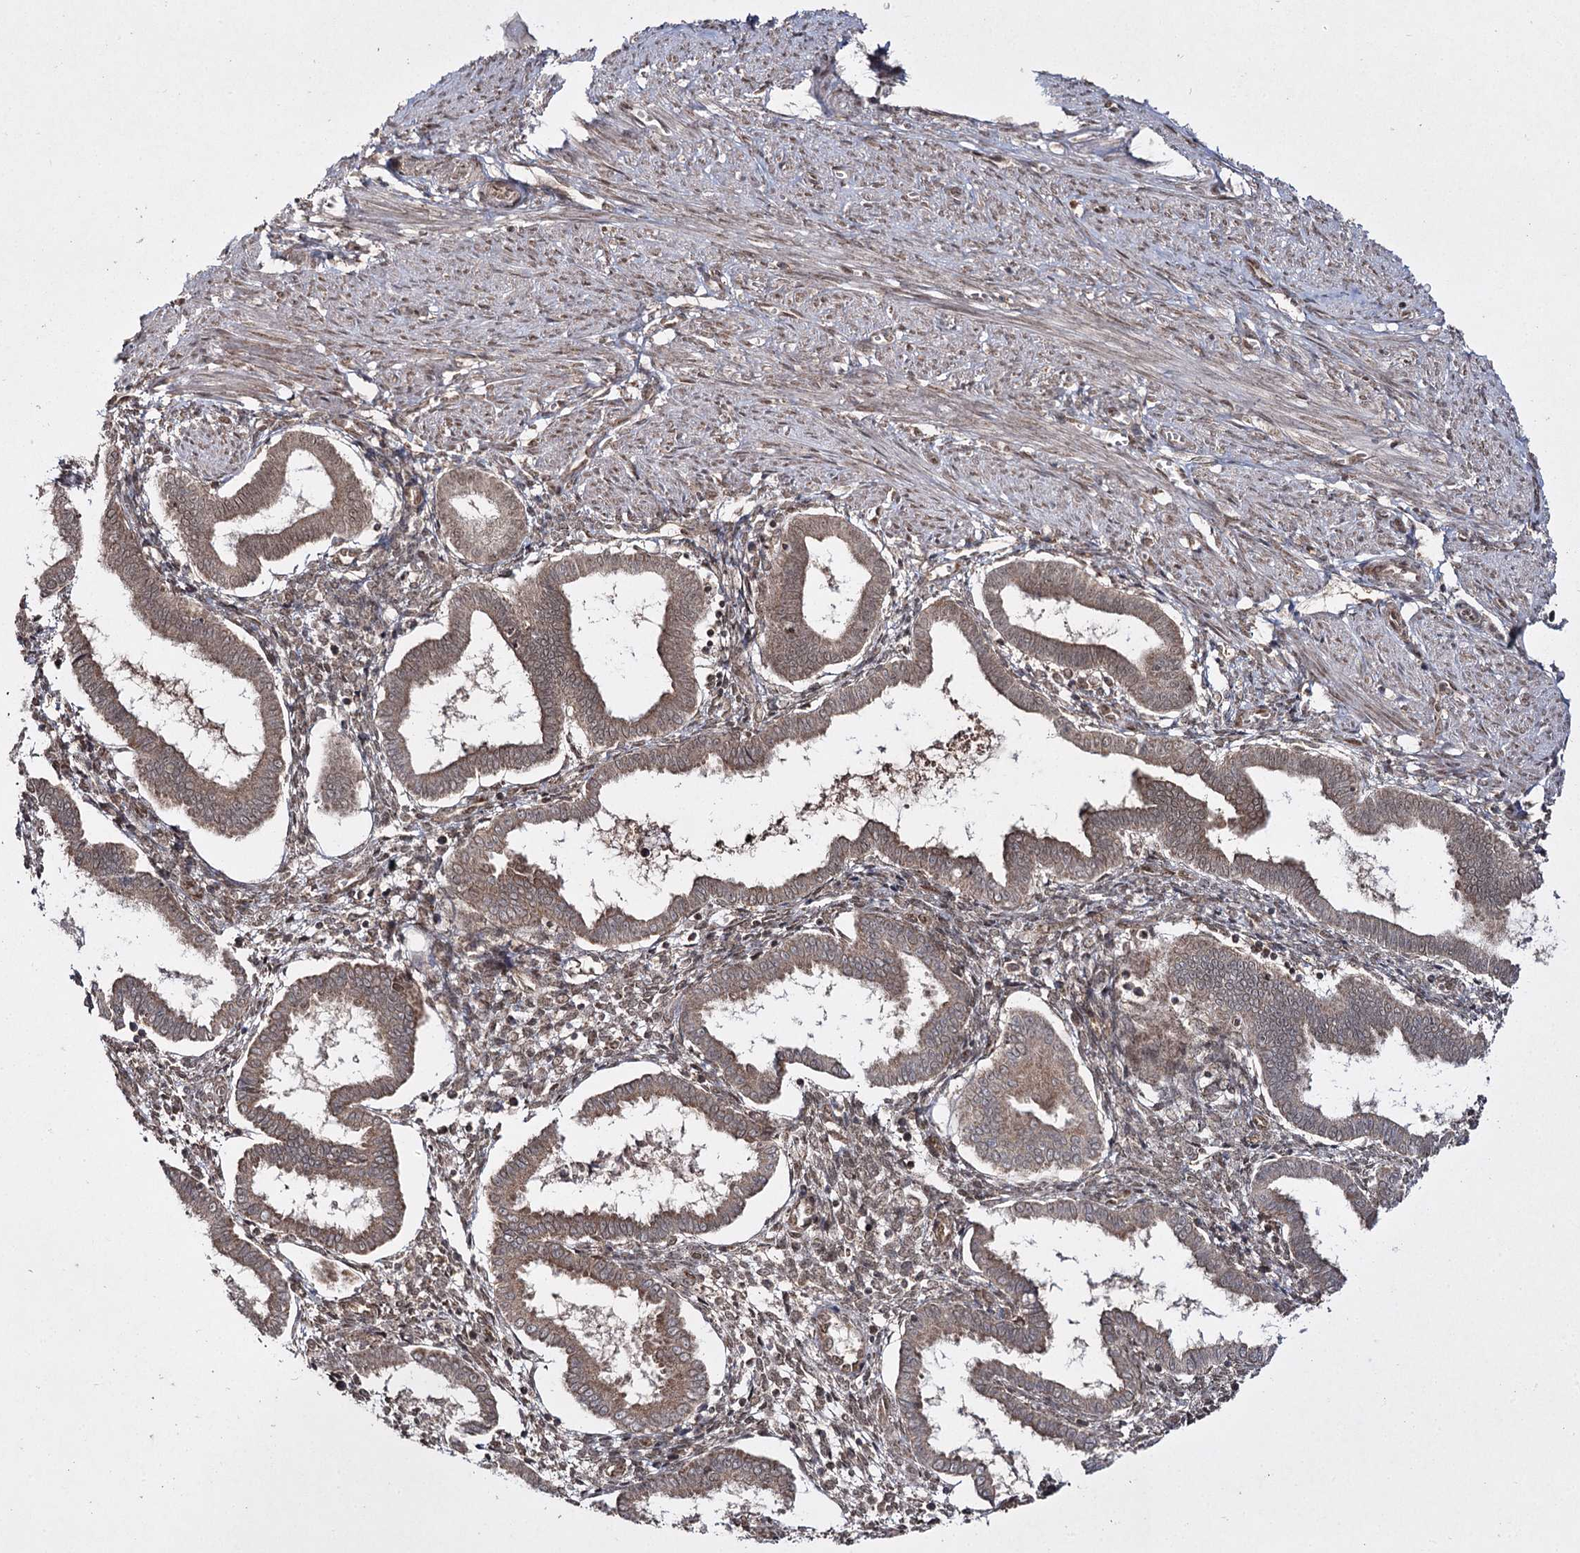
{"staining": {"intensity": "moderate", "quantity": "25%-75%", "location": "cytoplasmic/membranous,nuclear"}, "tissue": "endometrium", "cell_type": "Cells in endometrial stroma", "image_type": "normal", "snomed": [{"axis": "morphology", "description": "Normal tissue, NOS"}, {"axis": "topography", "description": "Endometrium"}], "caption": "Protein staining by immunohistochemistry exhibits moderate cytoplasmic/membranous,nuclear positivity in approximately 25%-75% of cells in endometrial stroma in normal endometrium. The staining was performed using DAB (3,3'-diaminobenzidine), with brown indicating positive protein expression. Nuclei are stained blue with hematoxylin.", "gene": "TRNT1", "patient": {"sex": "female", "age": 25}}